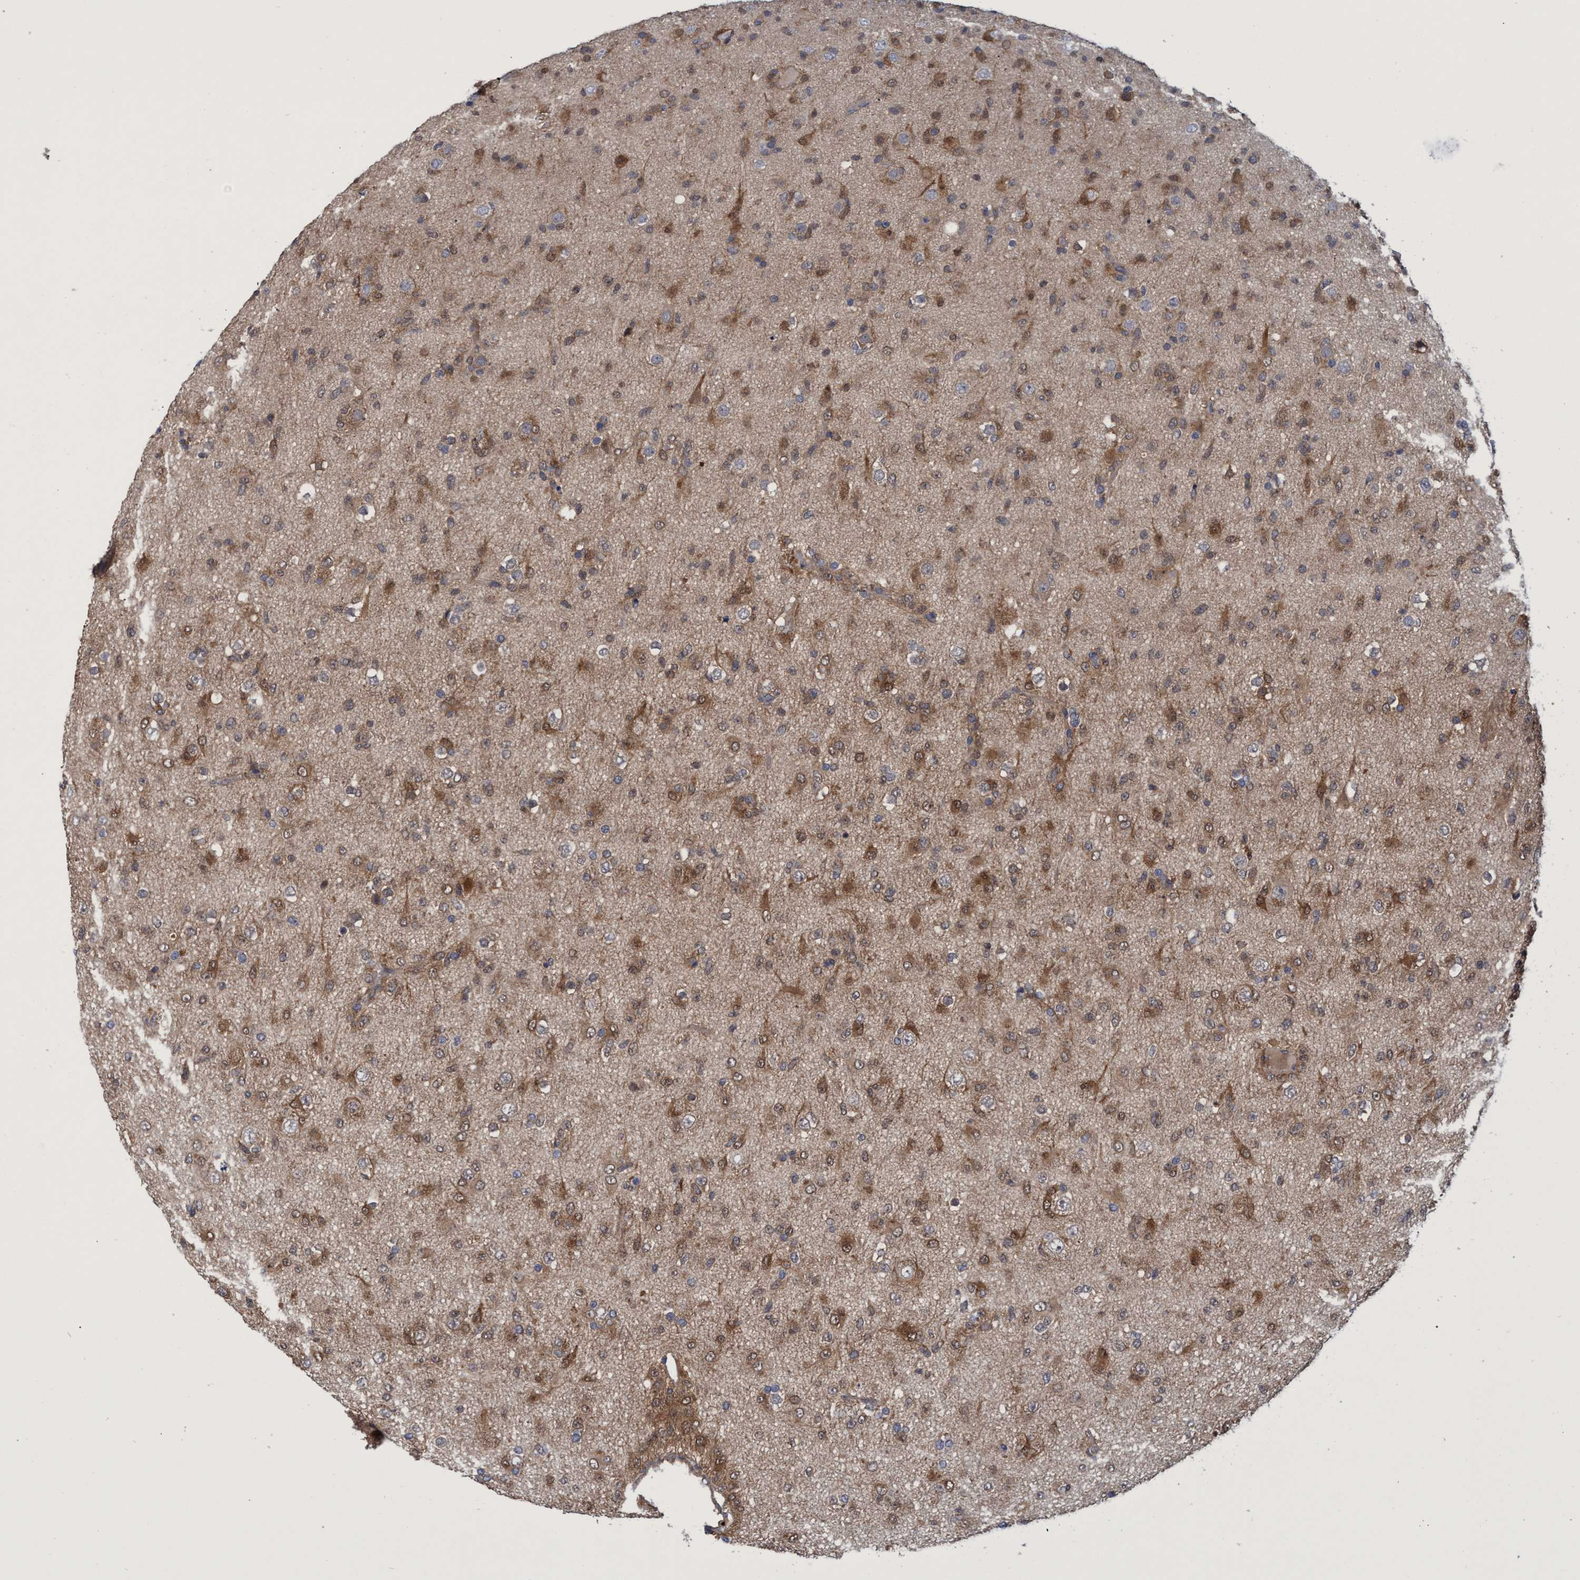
{"staining": {"intensity": "moderate", "quantity": ">75%", "location": "cytoplasmic/membranous"}, "tissue": "glioma", "cell_type": "Tumor cells", "image_type": "cancer", "snomed": [{"axis": "morphology", "description": "Glioma, malignant, Low grade"}, {"axis": "topography", "description": "Brain"}], "caption": "Protein staining of malignant glioma (low-grade) tissue exhibits moderate cytoplasmic/membranous positivity in about >75% of tumor cells.", "gene": "PNPO", "patient": {"sex": "male", "age": 65}}